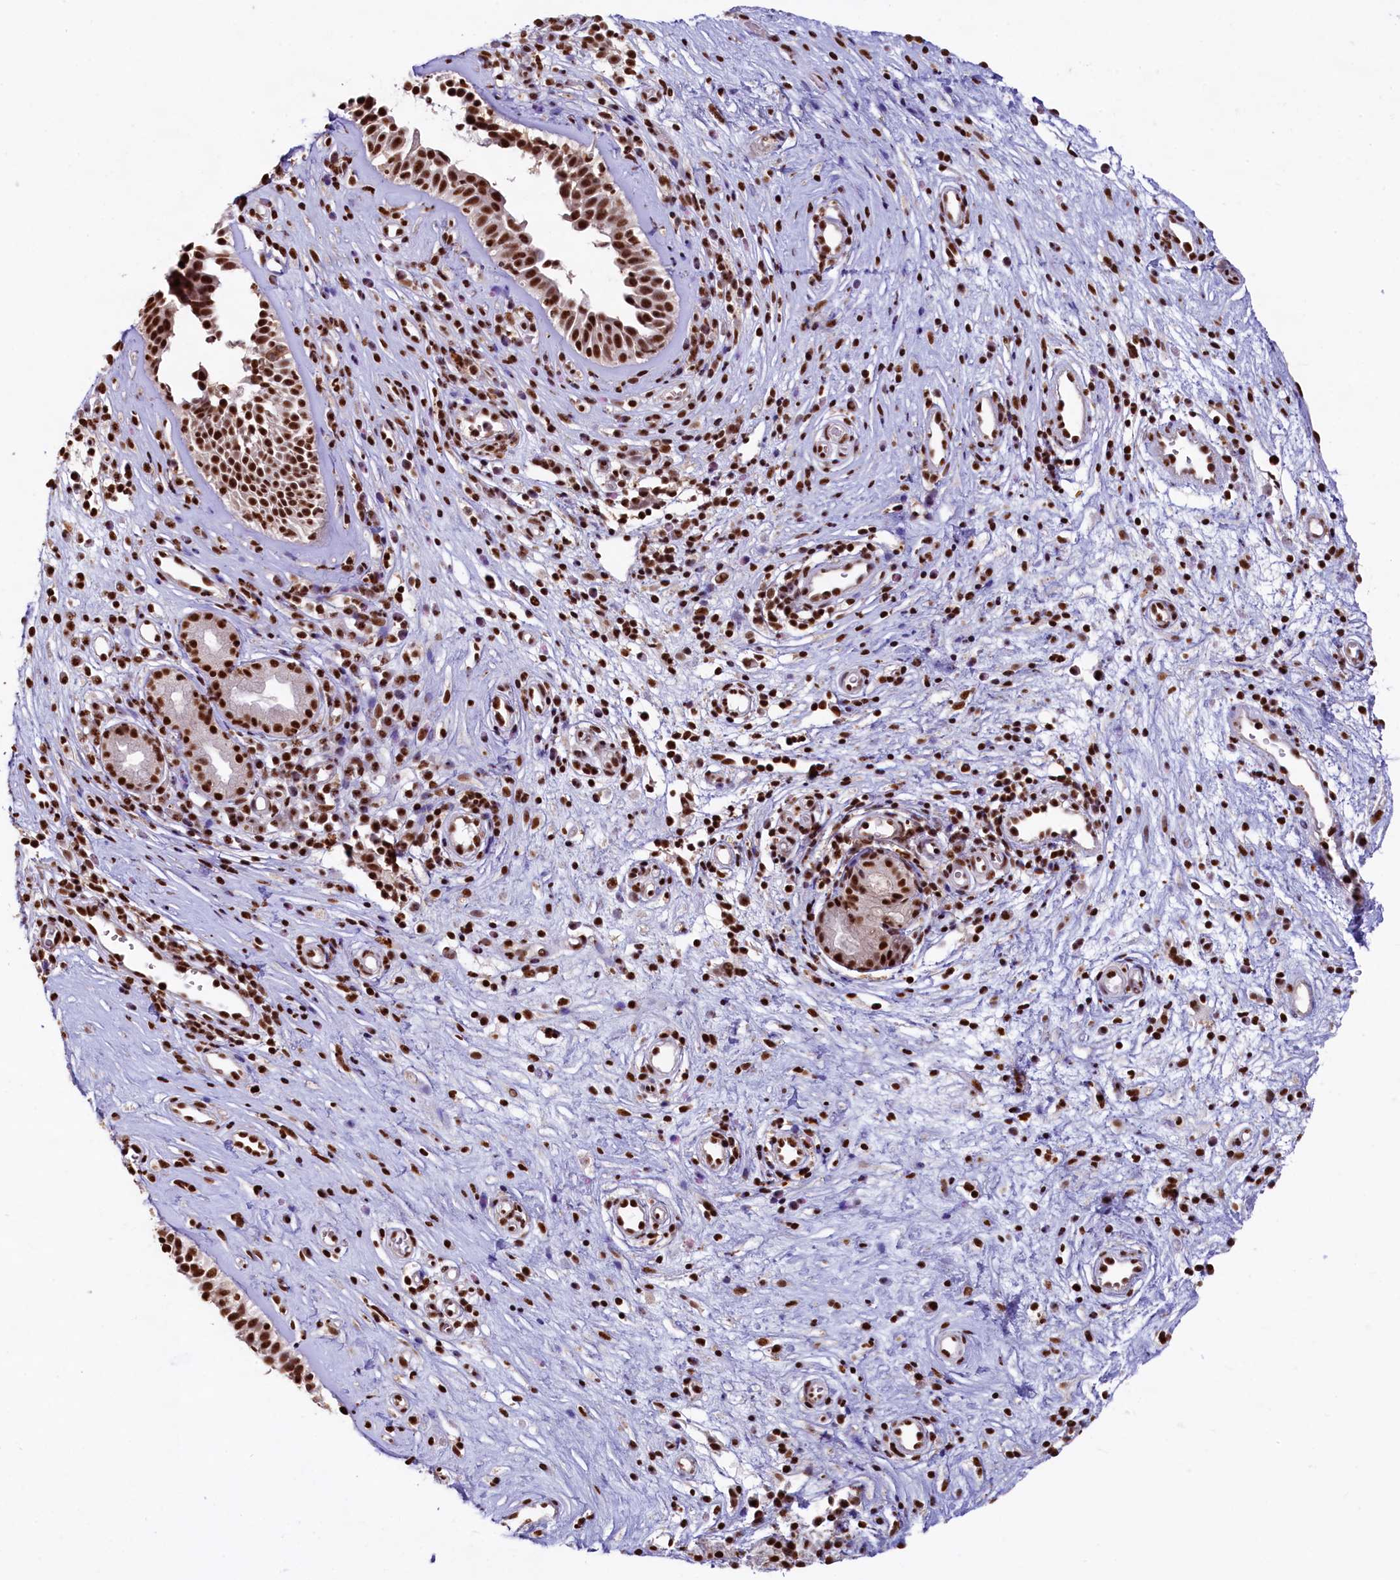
{"staining": {"intensity": "strong", "quantity": ">75%", "location": "nuclear"}, "tissue": "nasopharynx", "cell_type": "Respiratory epithelial cells", "image_type": "normal", "snomed": [{"axis": "morphology", "description": "Normal tissue, NOS"}, {"axis": "topography", "description": "Nasopharynx"}], "caption": "IHC micrograph of benign nasopharynx stained for a protein (brown), which displays high levels of strong nuclear positivity in approximately >75% of respiratory epithelial cells.", "gene": "SNRPD2", "patient": {"sex": "male", "age": 32}}